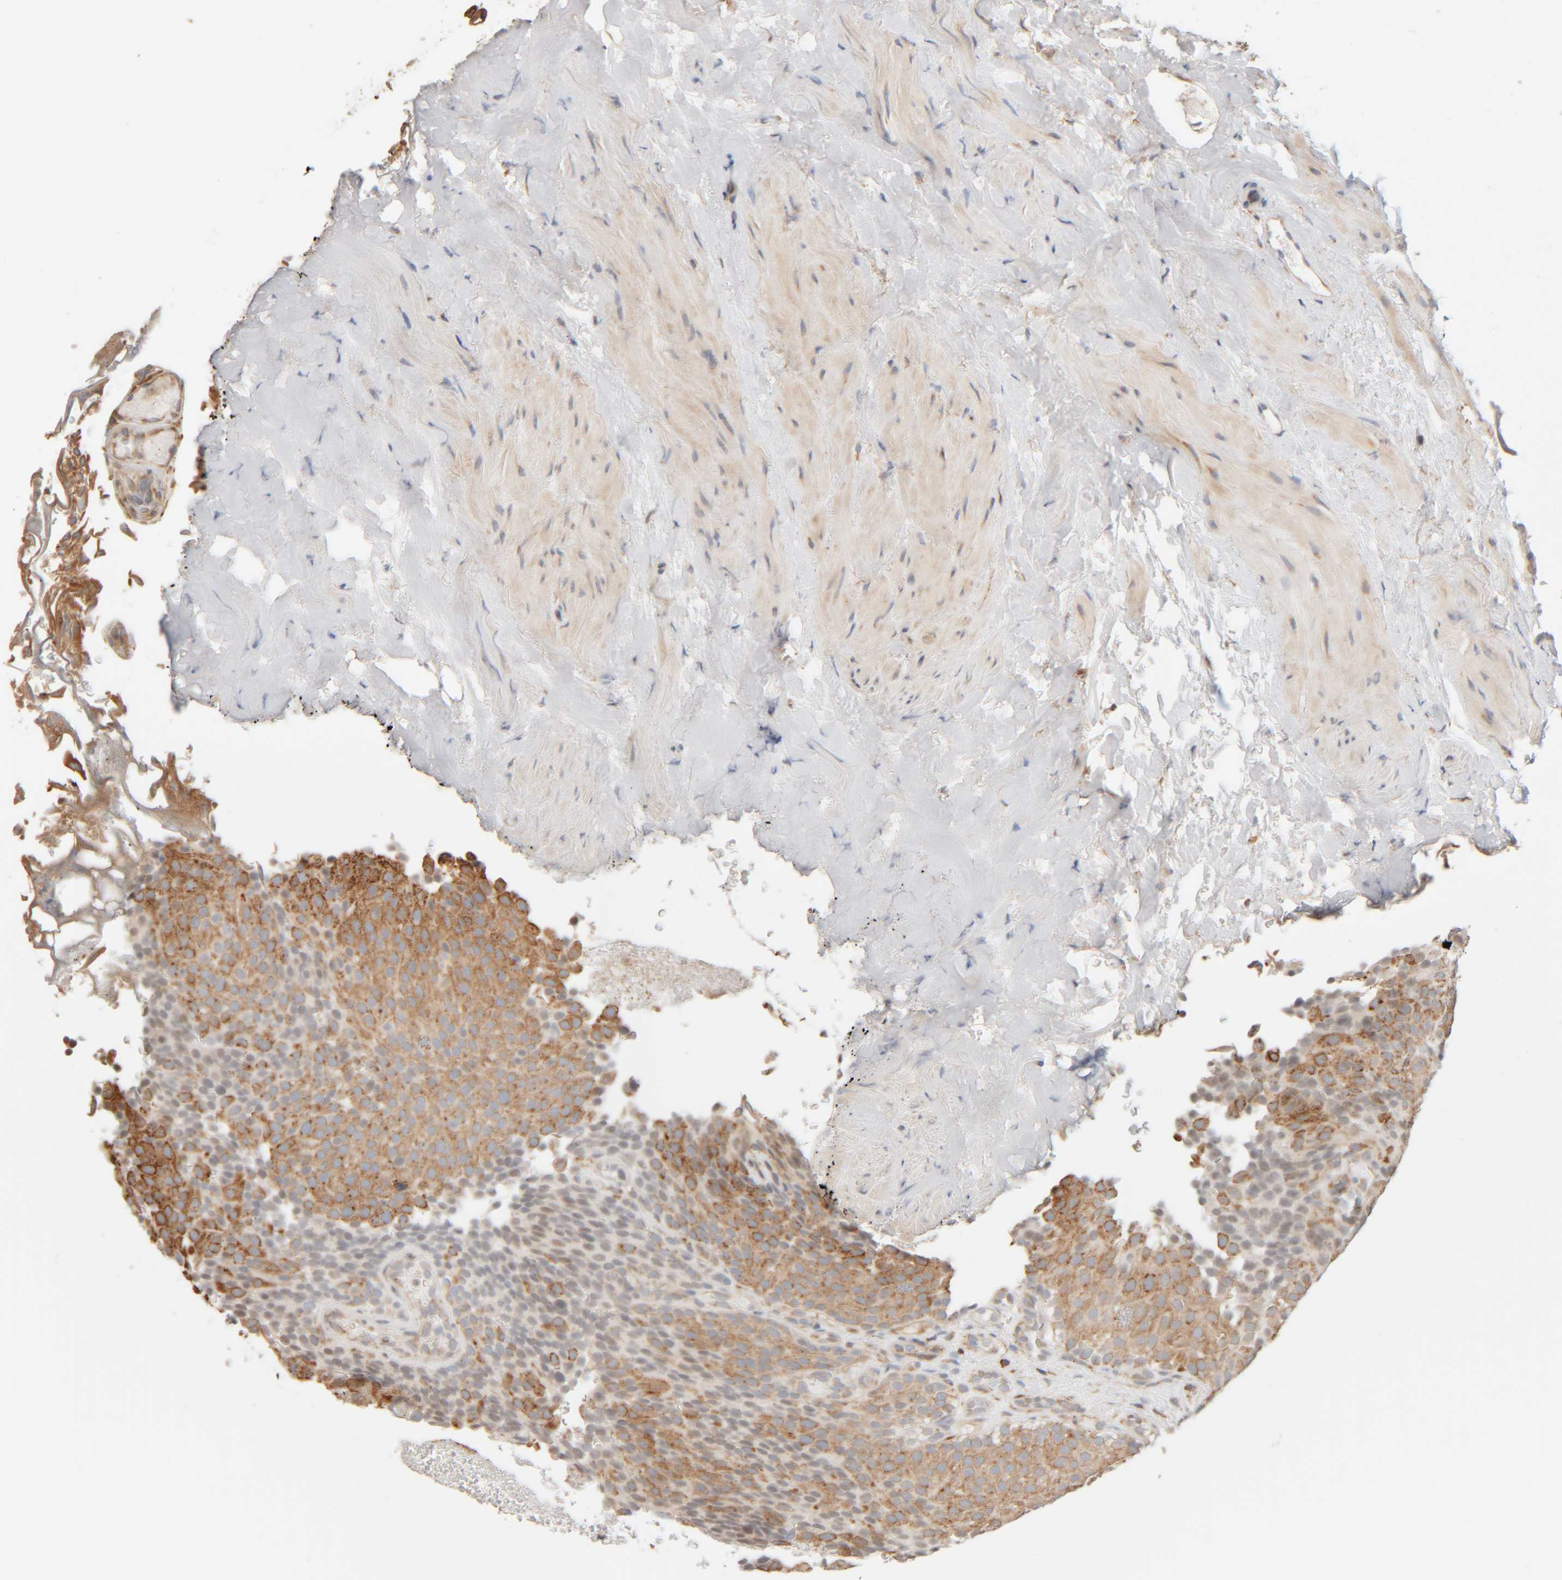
{"staining": {"intensity": "moderate", "quantity": ">75%", "location": "cytoplasmic/membranous"}, "tissue": "urothelial cancer", "cell_type": "Tumor cells", "image_type": "cancer", "snomed": [{"axis": "morphology", "description": "Urothelial carcinoma, Low grade"}, {"axis": "topography", "description": "Urinary bladder"}], "caption": "Urothelial carcinoma (low-grade) was stained to show a protein in brown. There is medium levels of moderate cytoplasmic/membranous positivity in approximately >75% of tumor cells. (Stains: DAB in brown, nuclei in blue, Microscopy: brightfield microscopy at high magnification).", "gene": "INTS1", "patient": {"sex": "male", "age": 78}}